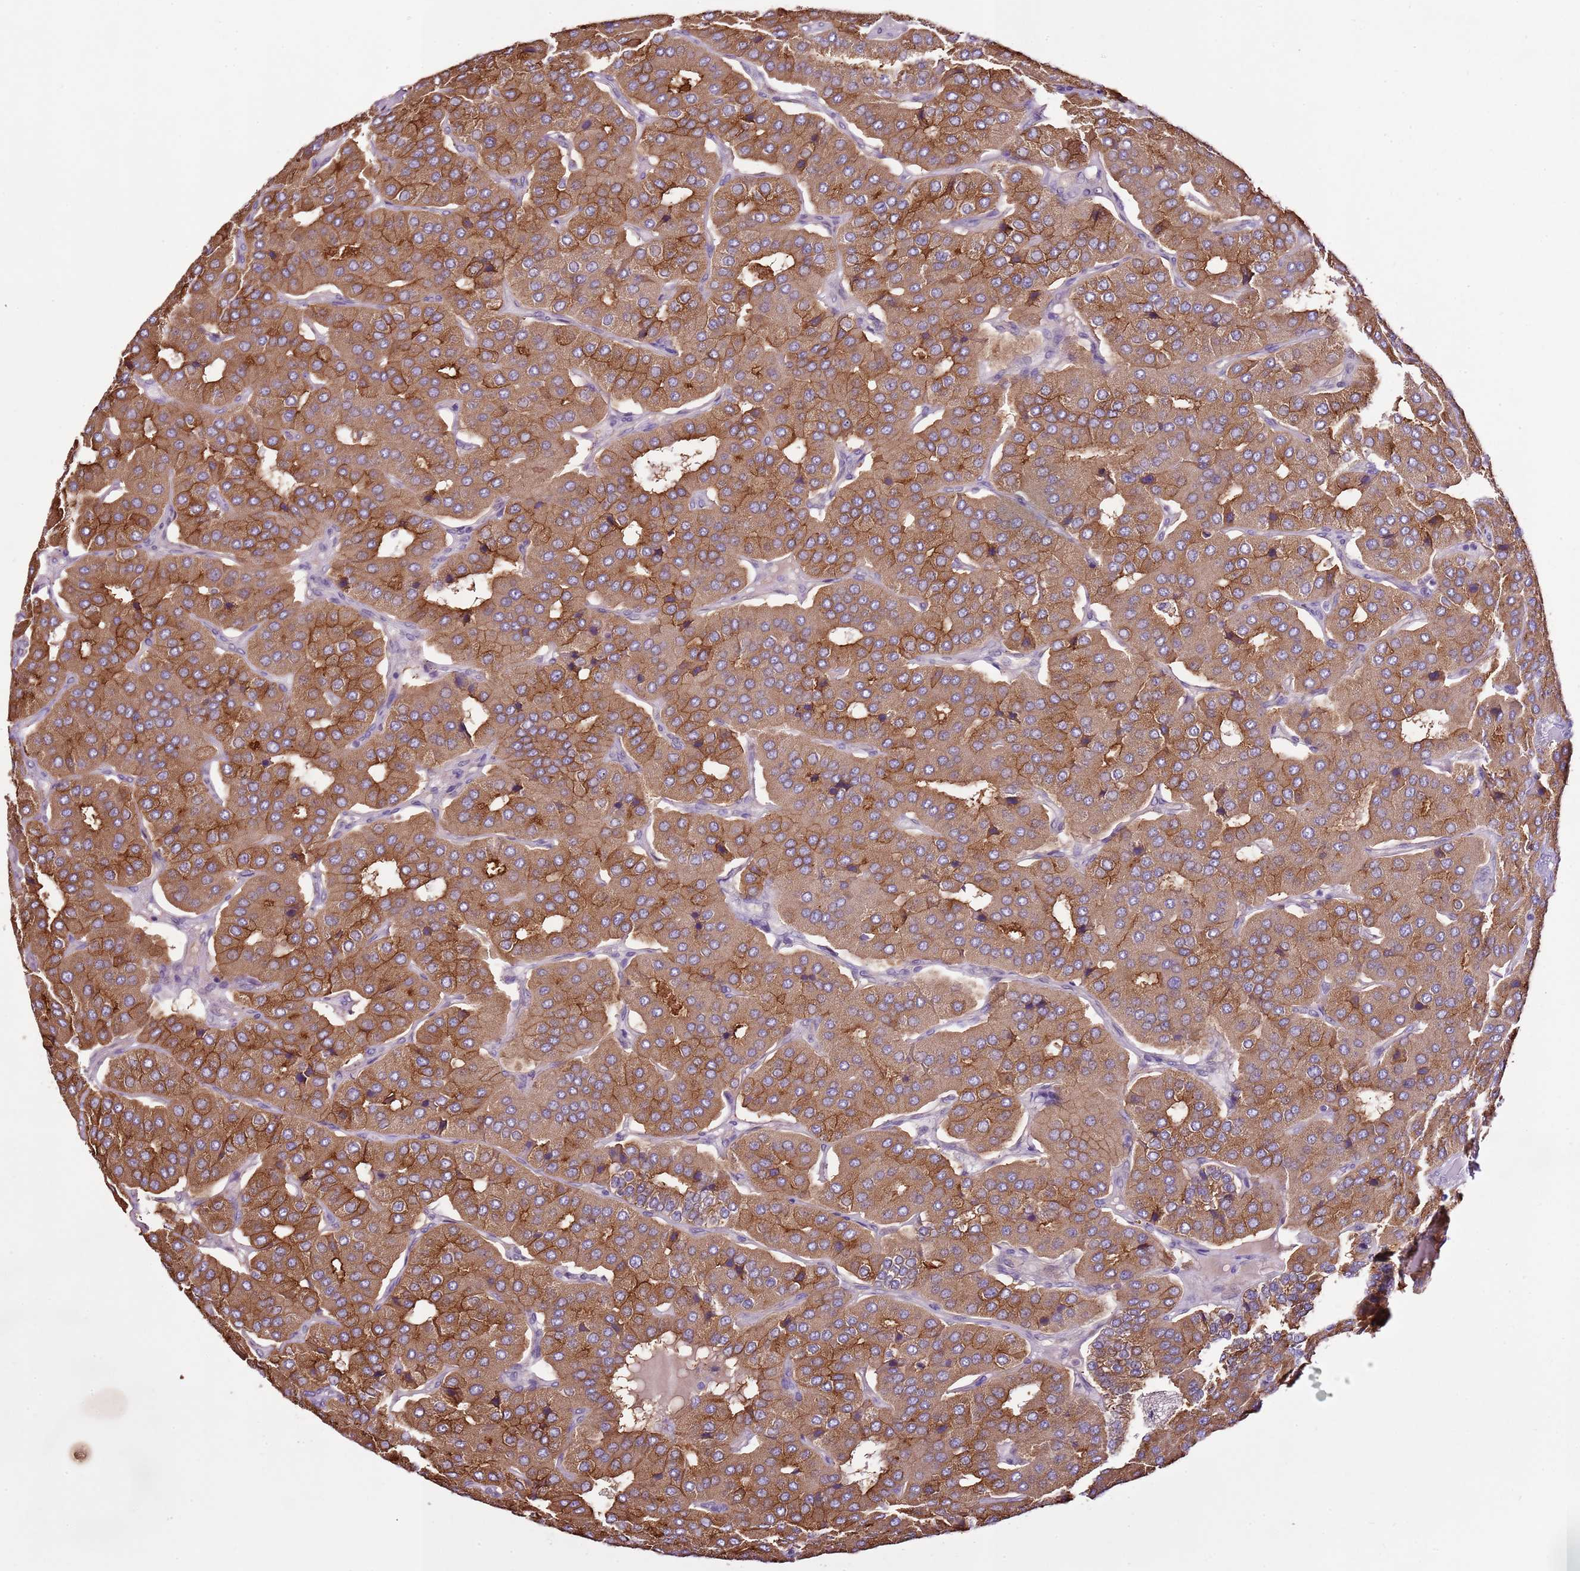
{"staining": {"intensity": "moderate", "quantity": ">75%", "location": "cytoplasmic/membranous"}, "tissue": "parathyroid gland", "cell_type": "Glandular cells", "image_type": "normal", "snomed": [{"axis": "morphology", "description": "Normal tissue, NOS"}, {"axis": "morphology", "description": "Adenoma, NOS"}, {"axis": "topography", "description": "Parathyroid gland"}], "caption": "Immunohistochemical staining of unremarkable human parathyroid gland shows moderate cytoplasmic/membranous protein positivity in about >75% of glandular cells.", "gene": "CMKLR1", "patient": {"sex": "female", "age": 86}}